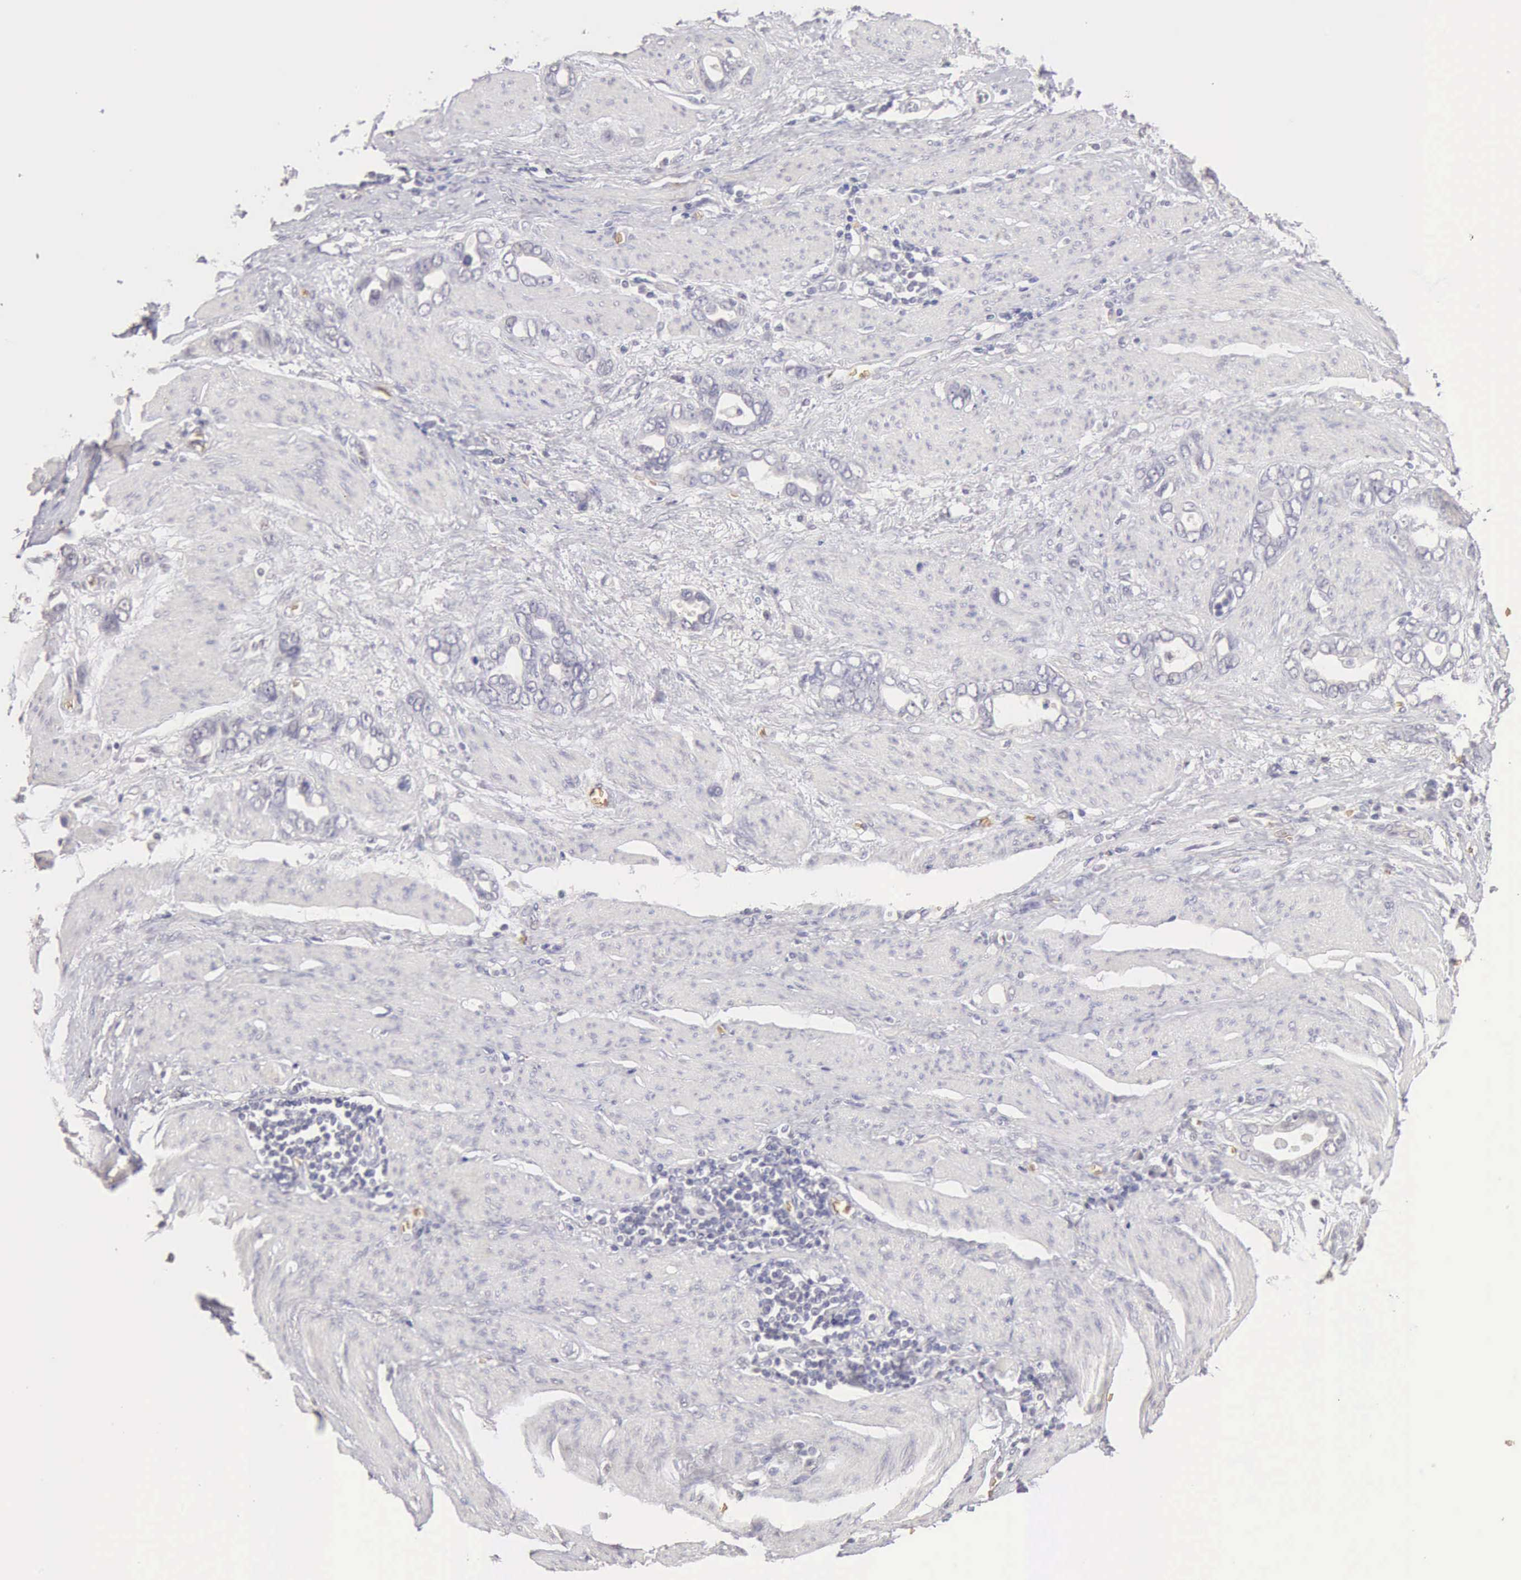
{"staining": {"intensity": "negative", "quantity": "none", "location": "none"}, "tissue": "stomach cancer", "cell_type": "Tumor cells", "image_type": "cancer", "snomed": [{"axis": "morphology", "description": "Adenocarcinoma, NOS"}, {"axis": "topography", "description": "Stomach"}], "caption": "Stomach cancer (adenocarcinoma) was stained to show a protein in brown. There is no significant expression in tumor cells.", "gene": "CFI", "patient": {"sex": "male", "age": 78}}